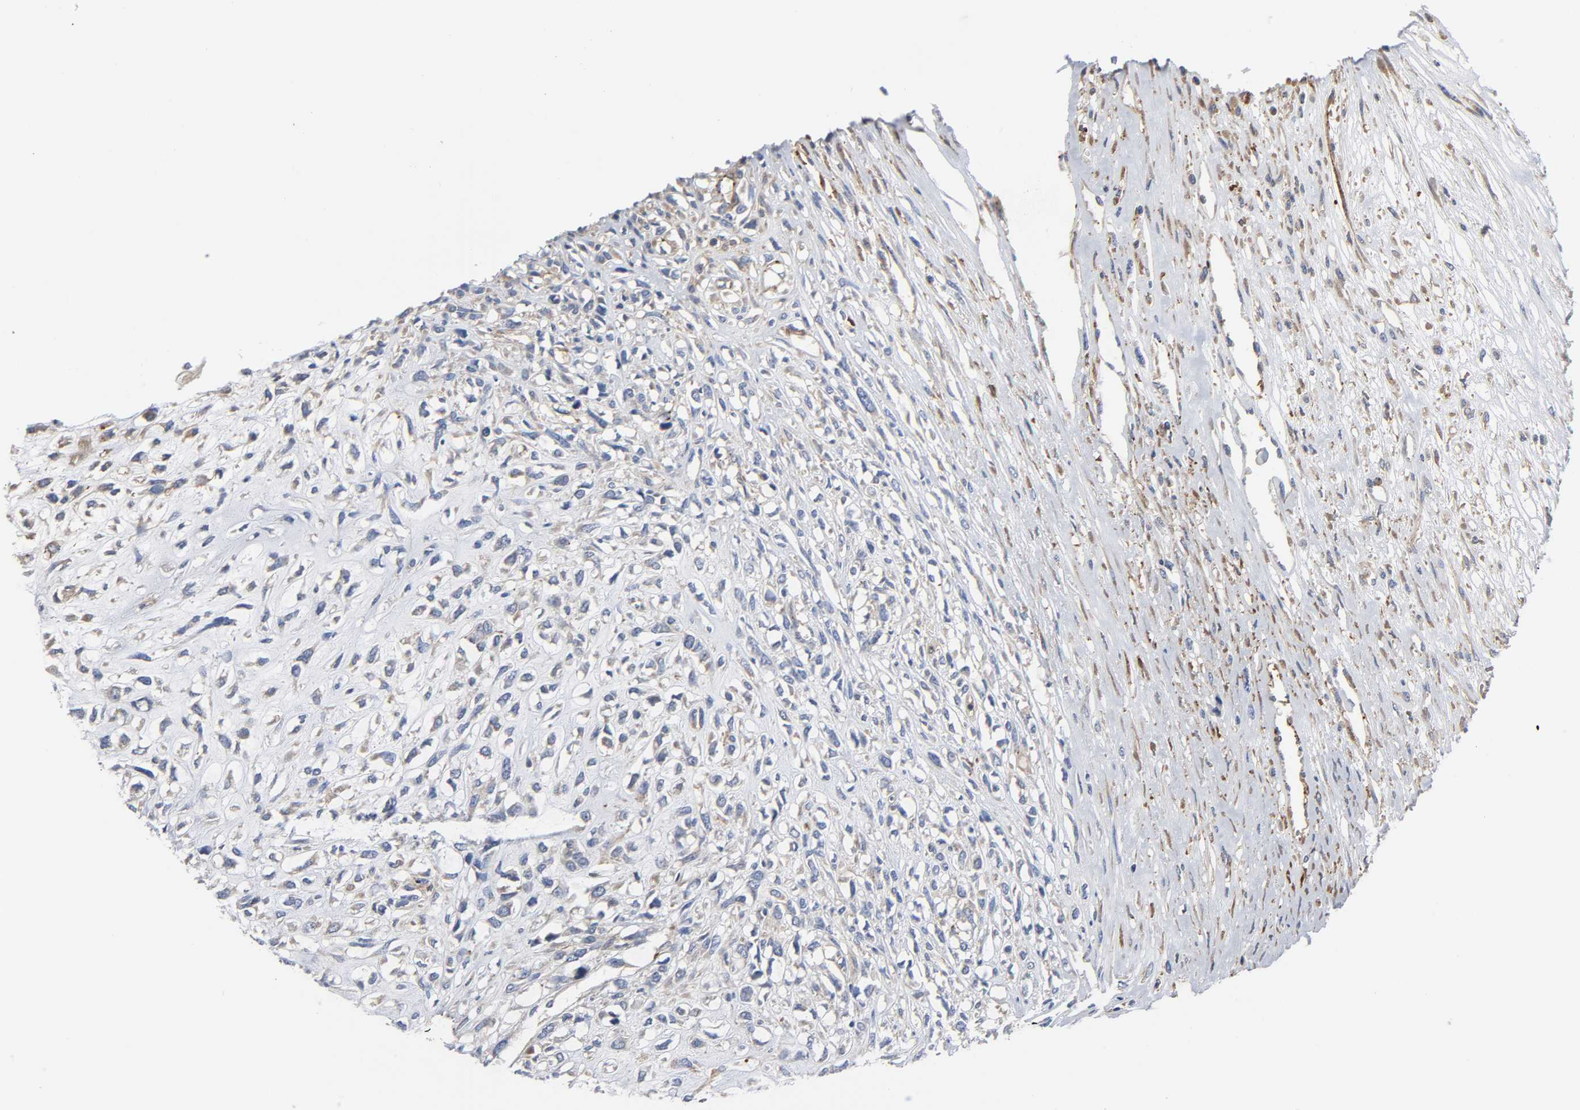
{"staining": {"intensity": "weak", "quantity": ">75%", "location": "cytoplasmic/membranous"}, "tissue": "head and neck cancer", "cell_type": "Tumor cells", "image_type": "cancer", "snomed": [{"axis": "morphology", "description": "Necrosis, NOS"}, {"axis": "morphology", "description": "Neoplasm, malignant, NOS"}, {"axis": "topography", "description": "Salivary gland"}, {"axis": "topography", "description": "Head-Neck"}], "caption": "There is low levels of weak cytoplasmic/membranous positivity in tumor cells of head and neck cancer, as demonstrated by immunohistochemical staining (brown color).", "gene": "ARHGAP1", "patient": {"sex": "male", "age": 43}}